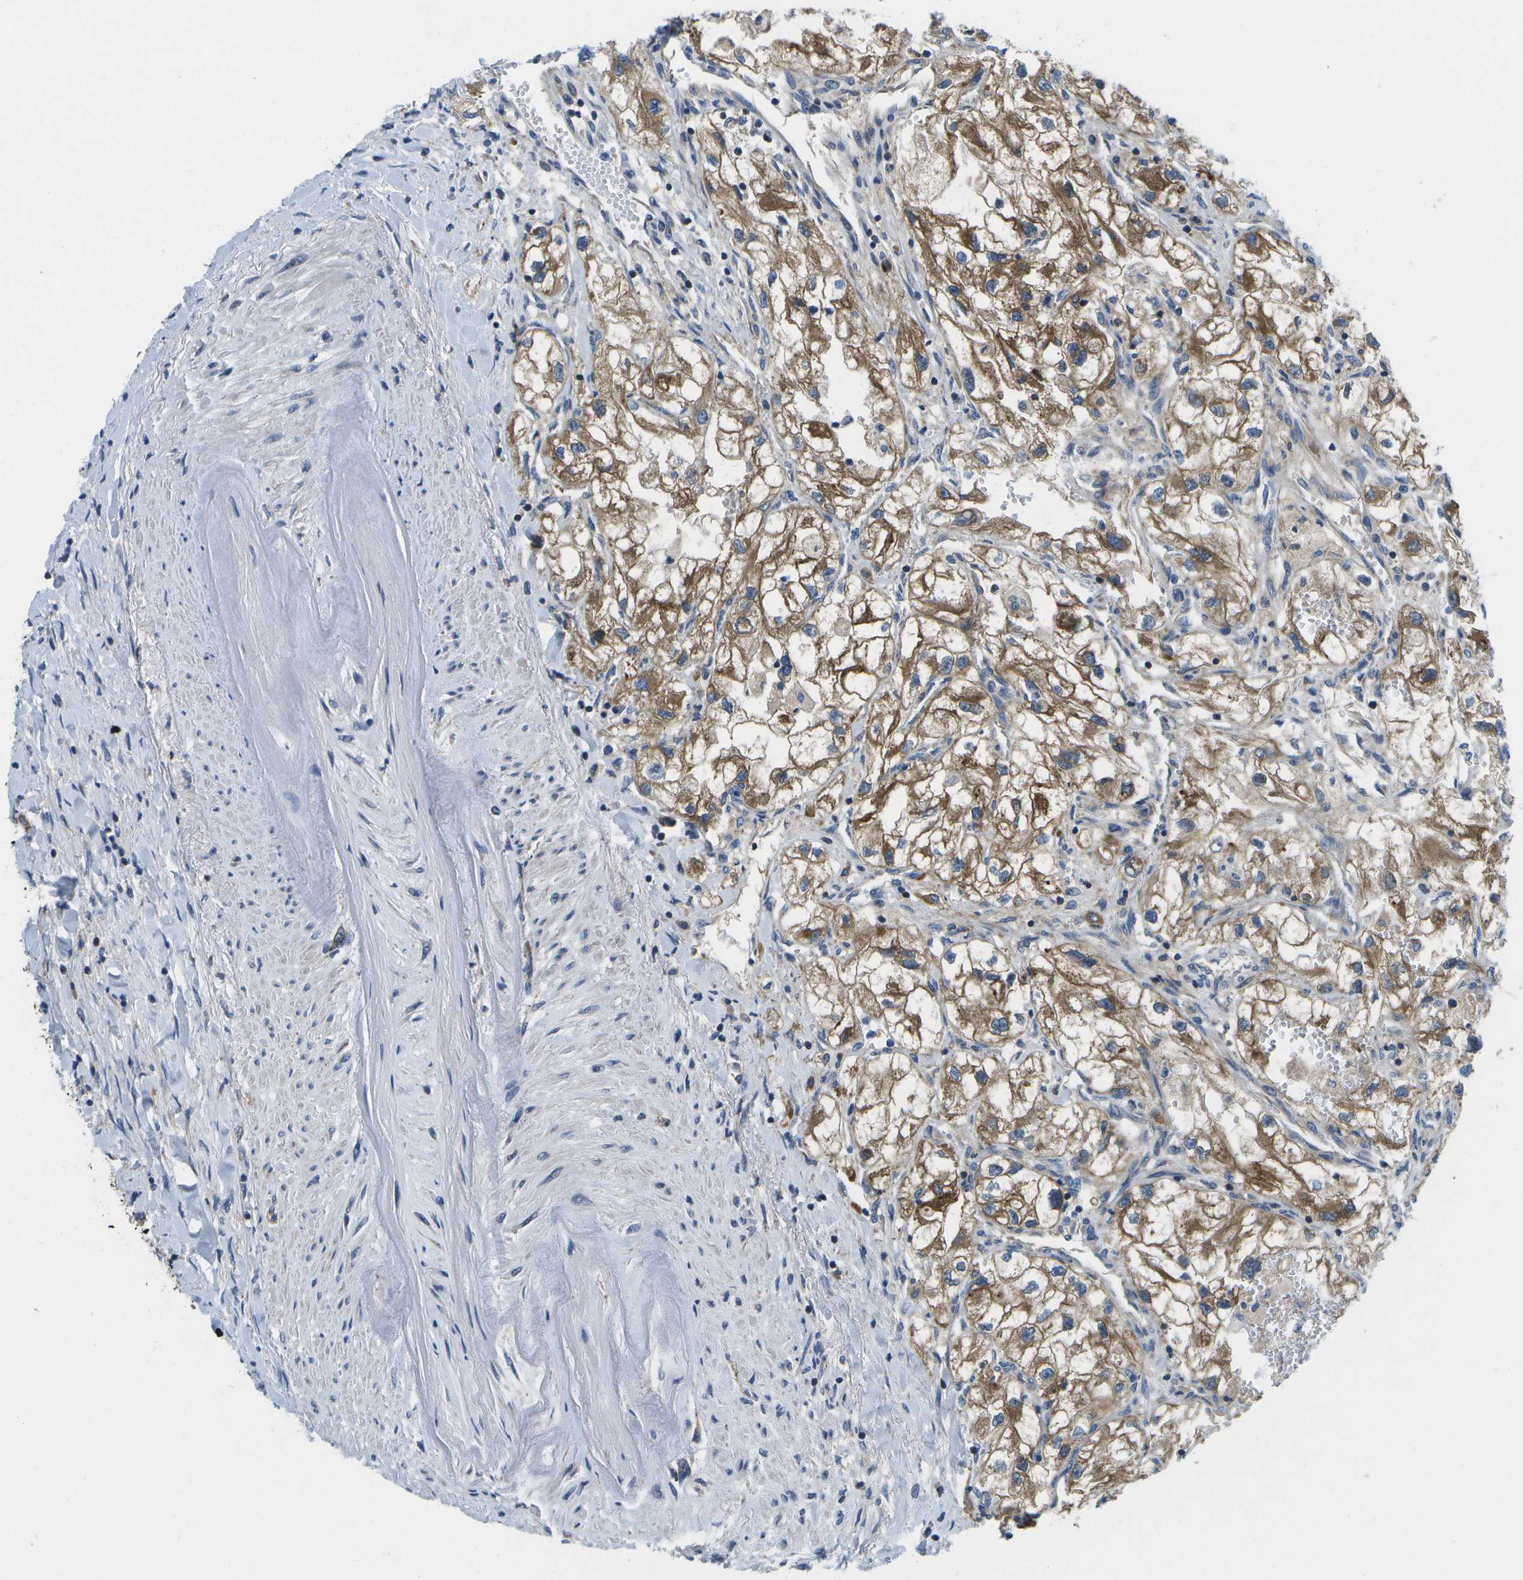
{"staining": {"intensity": "moderate", "quantity": ">75%", "location": "cytoplasmic/membranous"}, "tissue": "renal cancer", "cell_type": "Tumor cells", "image_type": "cancer", "snomed": [{"axis": "morphology", "description": "Adenocarcinoma, NOS"}, {"axis": "topography", "description": "Kidney"}], "caption": "Protein staining shows moderate cytoplasmic/membranous positivity in about >75% of tumor cells in renal adenocarcinoma.", "gene": "GDF5", "patient": {"sex": "female", "age": 70}}